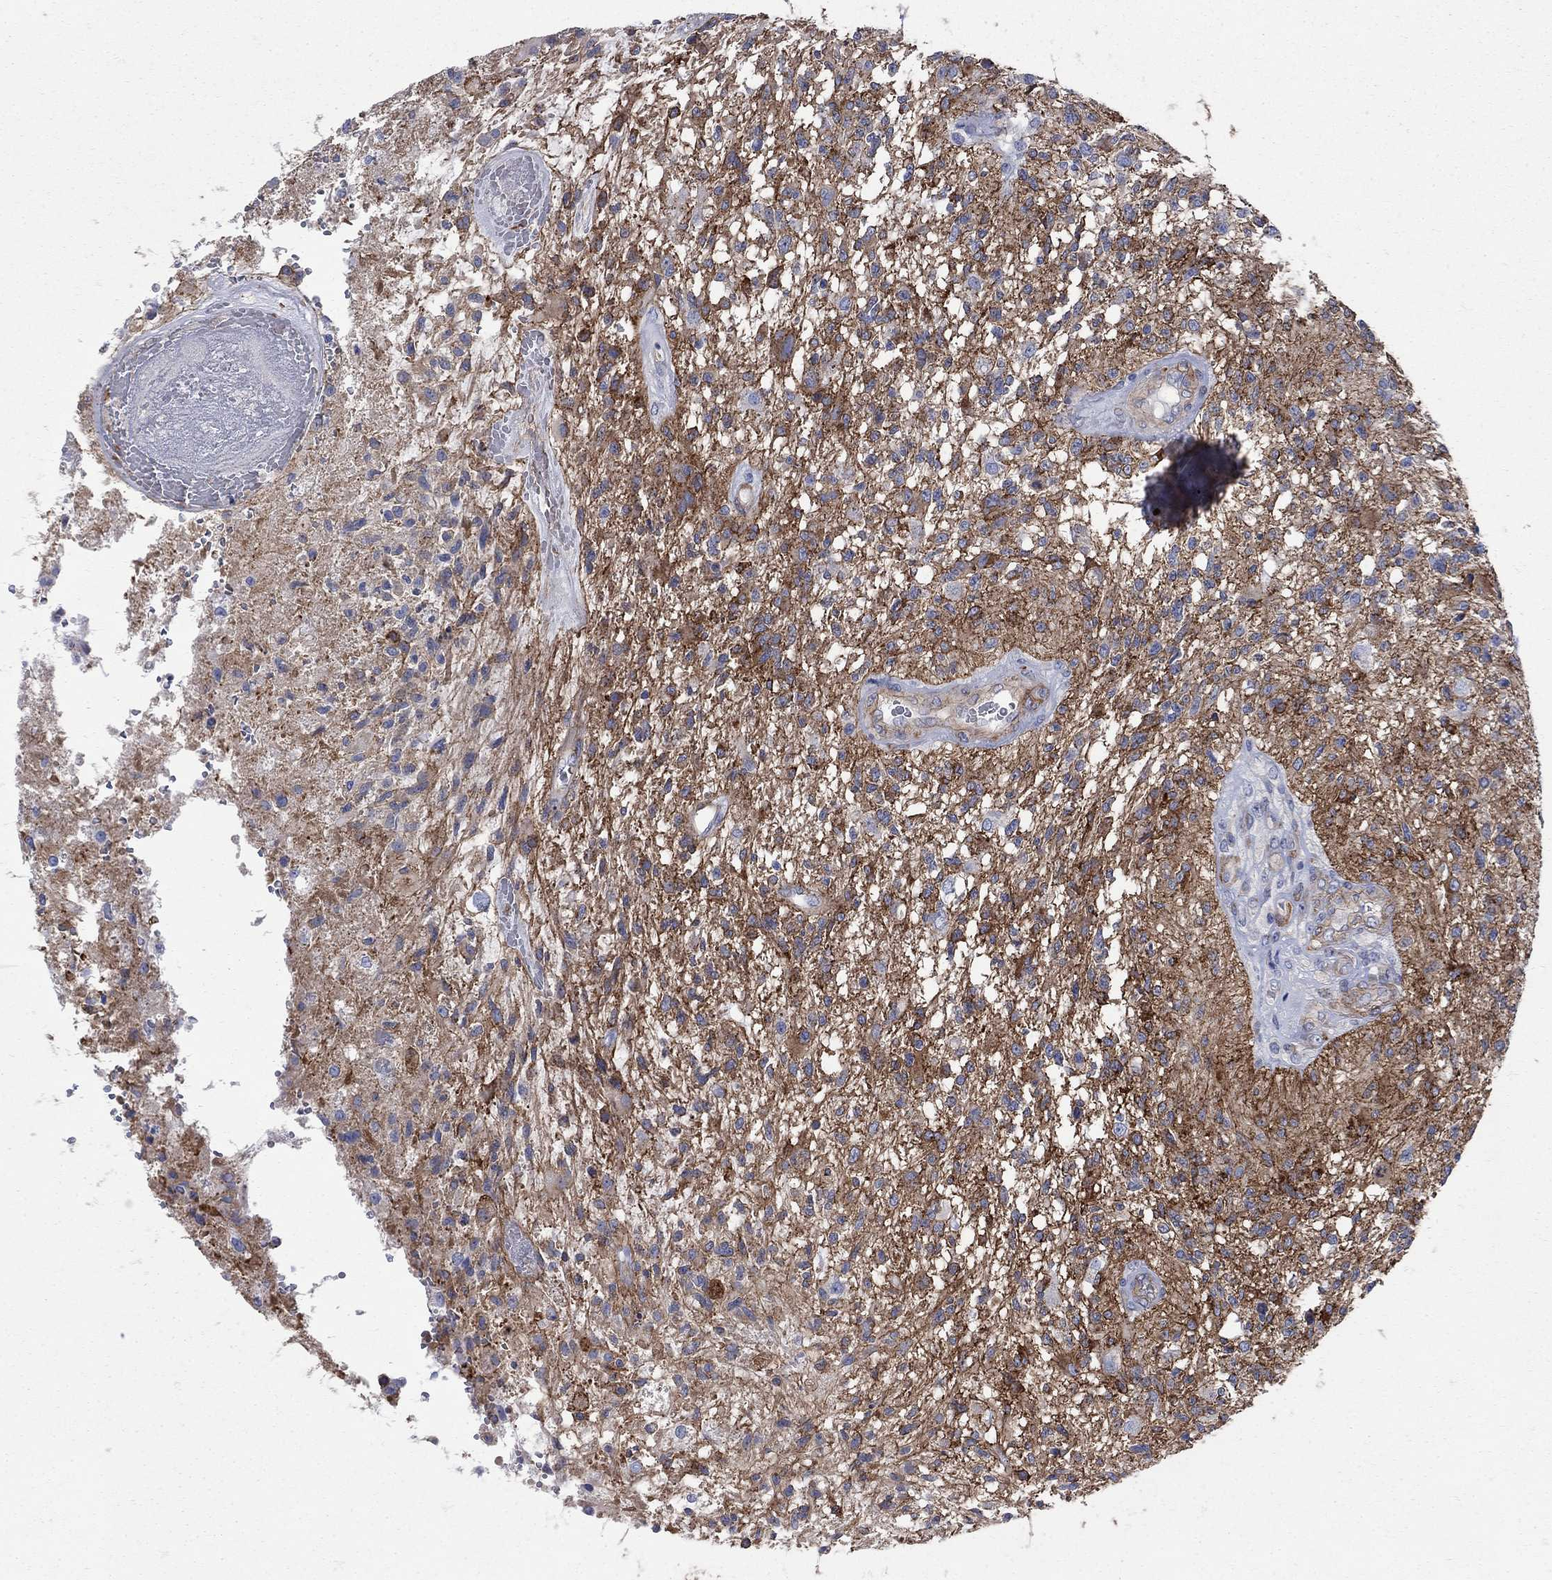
{"staining": {"intensity": "negative", "quantity": "none", "location": "none"}, "tissue": "glioma", "cell_type": "Tumor cells", "image_type": "cancer", "snomed": [{"axis": "morphology", "description": "Glioma, malignant, High grade"}, {"axis": "topography", "description": "Brain"}], "caption": "DAB immunohistochemical staining of human malignant glioma (high-grade) shows no significant expression in tumor cells. Nuclei are stained in blue.", "gene": "SEPTIN8", "patient": {"sex": "male", "age": 56}}